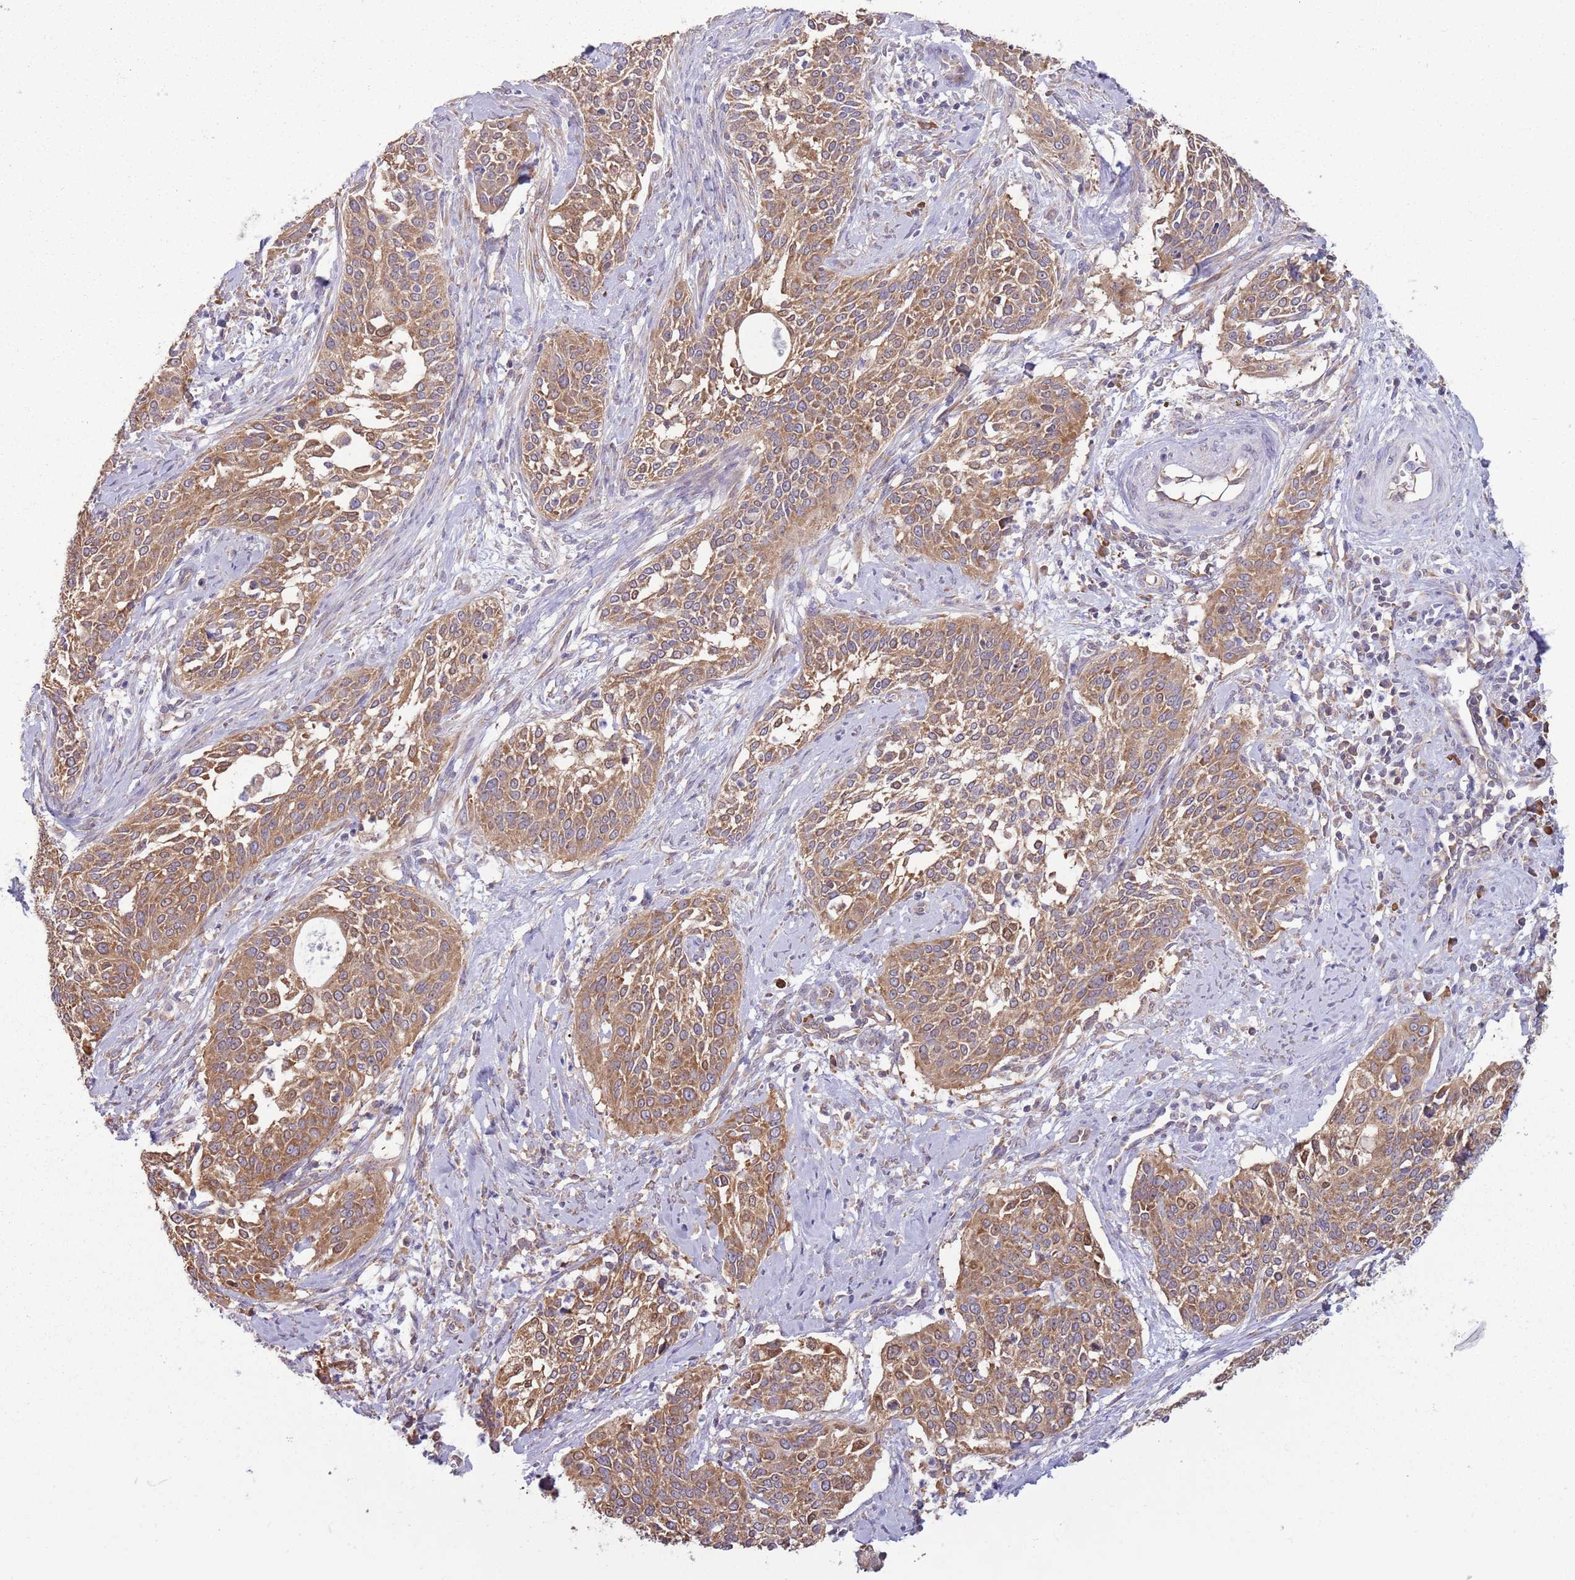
{"staining": {"intensity": "moderate", "quantity": ">75%", "location": "cytoplasmic/membranous"}, "tissue": "cervical cancer", "cell_type": "Tumor cells", "image_type": "cancer", "snomed": [{"axis": "morphology", "description": "Squamous cell carcinoma, NOS"}, {"axis": "topography", "description": "Cervix"}], "caption": "About >75% of tumor cells in cervical cancer demonstrate moderate cytoplasmic/membranous protein staining as visualized by brown immunohistochemical staining.", "gene": "RPL17-C18orf32", "patient": {"sex": "female", "age": 44}}